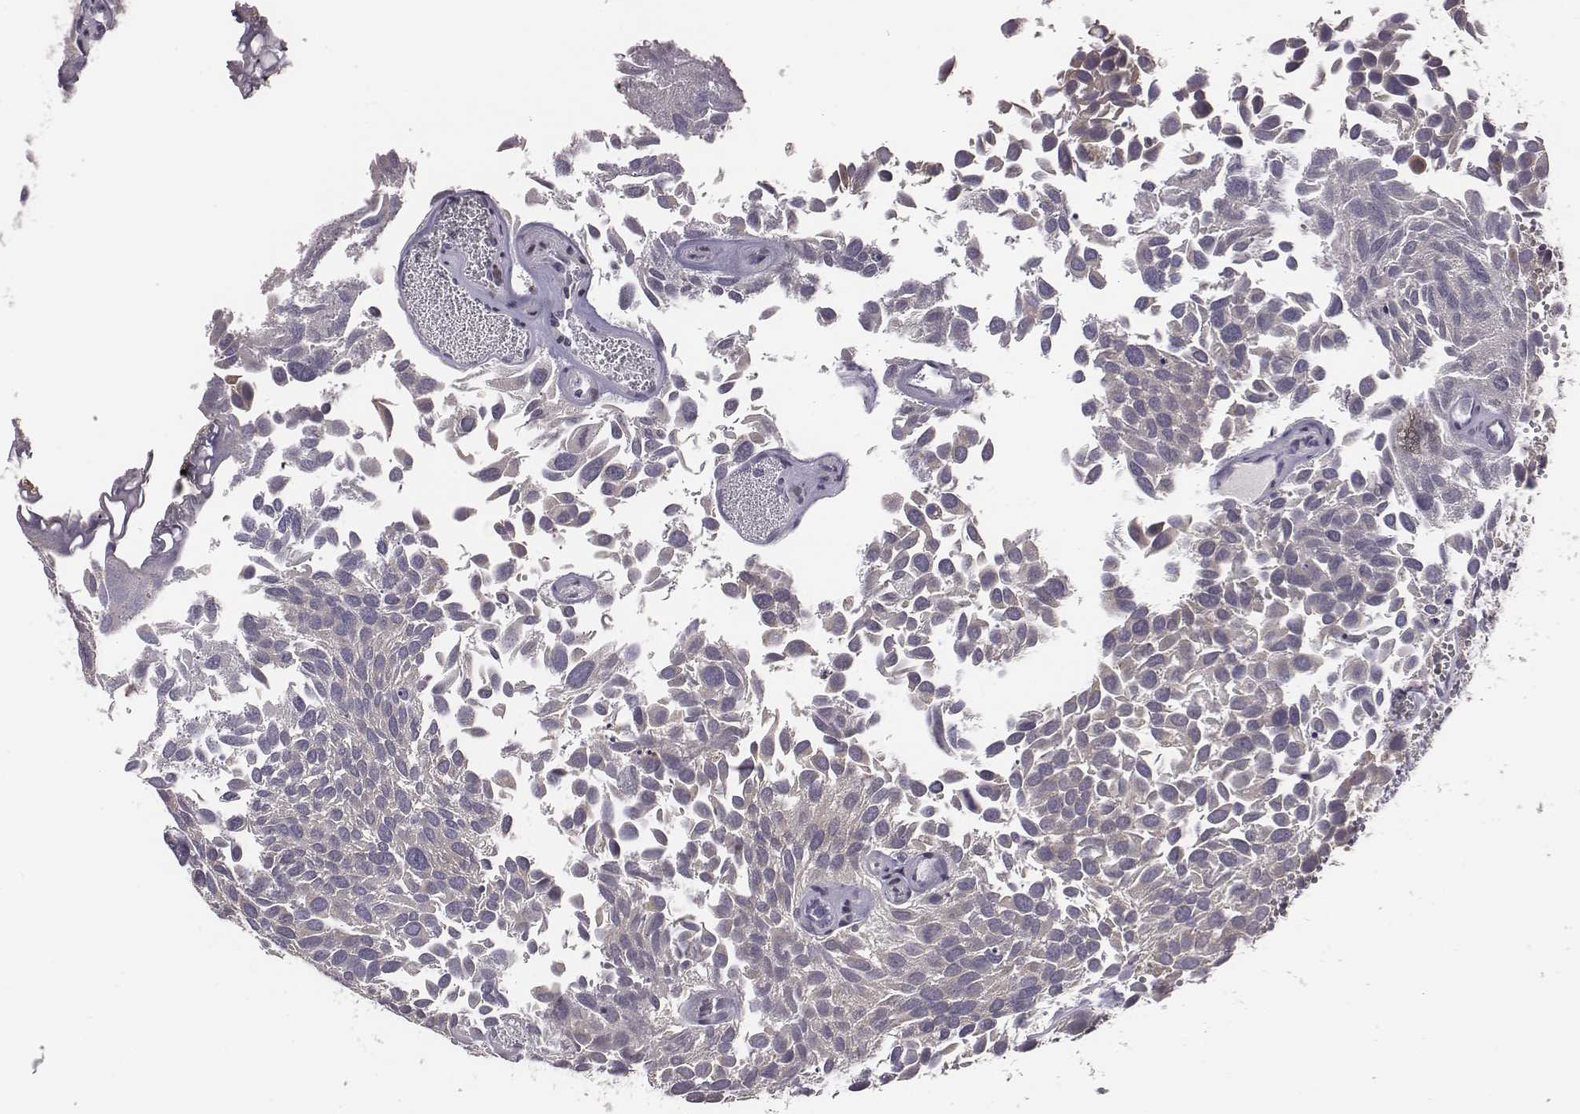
{"staining": {"intensity": "negative", "quantity": "none", "location": "none"}, "tissue": "urothelial cancer", "cell_type": "Tumor cells", "image_type": "cancer", "snomed": [{"axis": "morphology", "description": "Urothelial carcinoma, Low grade"}, {"axis": "topography", "description": "Urinary bladder"}], "caption": "A micrograph of urothelial cancer stained for a protein demonstrates no brown staining in tumor cells.", "gene": "SMURF2", "patient": {"sex": "female", "age": 69}}